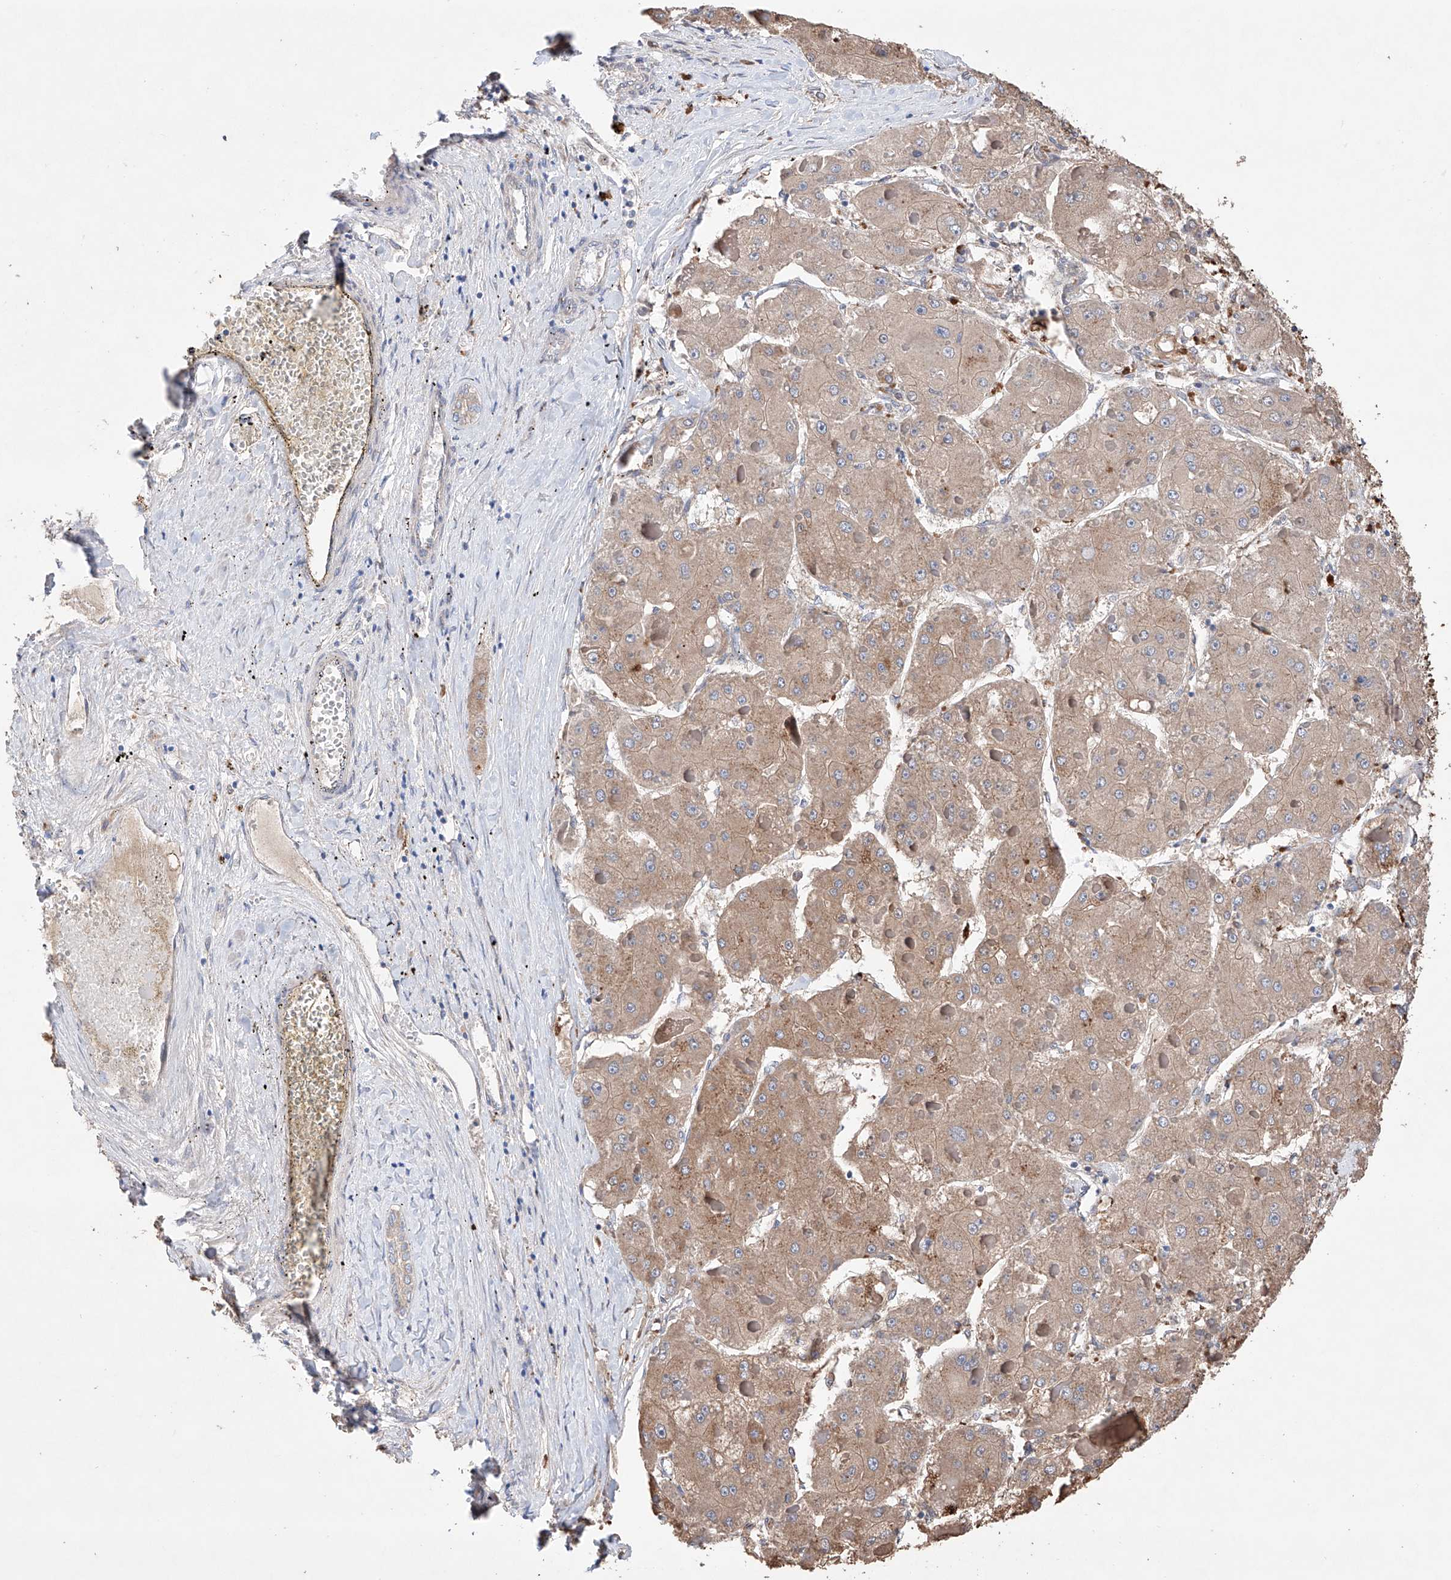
{"staining": {"intensity": "moderate", "quantity": ">75%", "location": "cytoplasmic/membranous"}, "tissue": "liver cancer", "cell_type": "Tumor cells", "image_type": "cancer", "snomed": [{"axis": "morphology", "description": "Carcinoma, Hepatocellular, NOS"}, {"axis": "topography", "description": "Liver"}], "caption": "Immunohistochemistry photomicrograph of neoplastic tissue: human liver cancer (hepatocellular carcinoma) stained using immunohistochemistry (IHC) displays medium levels of moderate protein expression localized specifically in the cytoplasmic/membranous of tumor cells, appearing as a cytoplasmic/membranous brown color.", "gene": "AFG1L", "patient": {"sex": "female", "age": 73}}